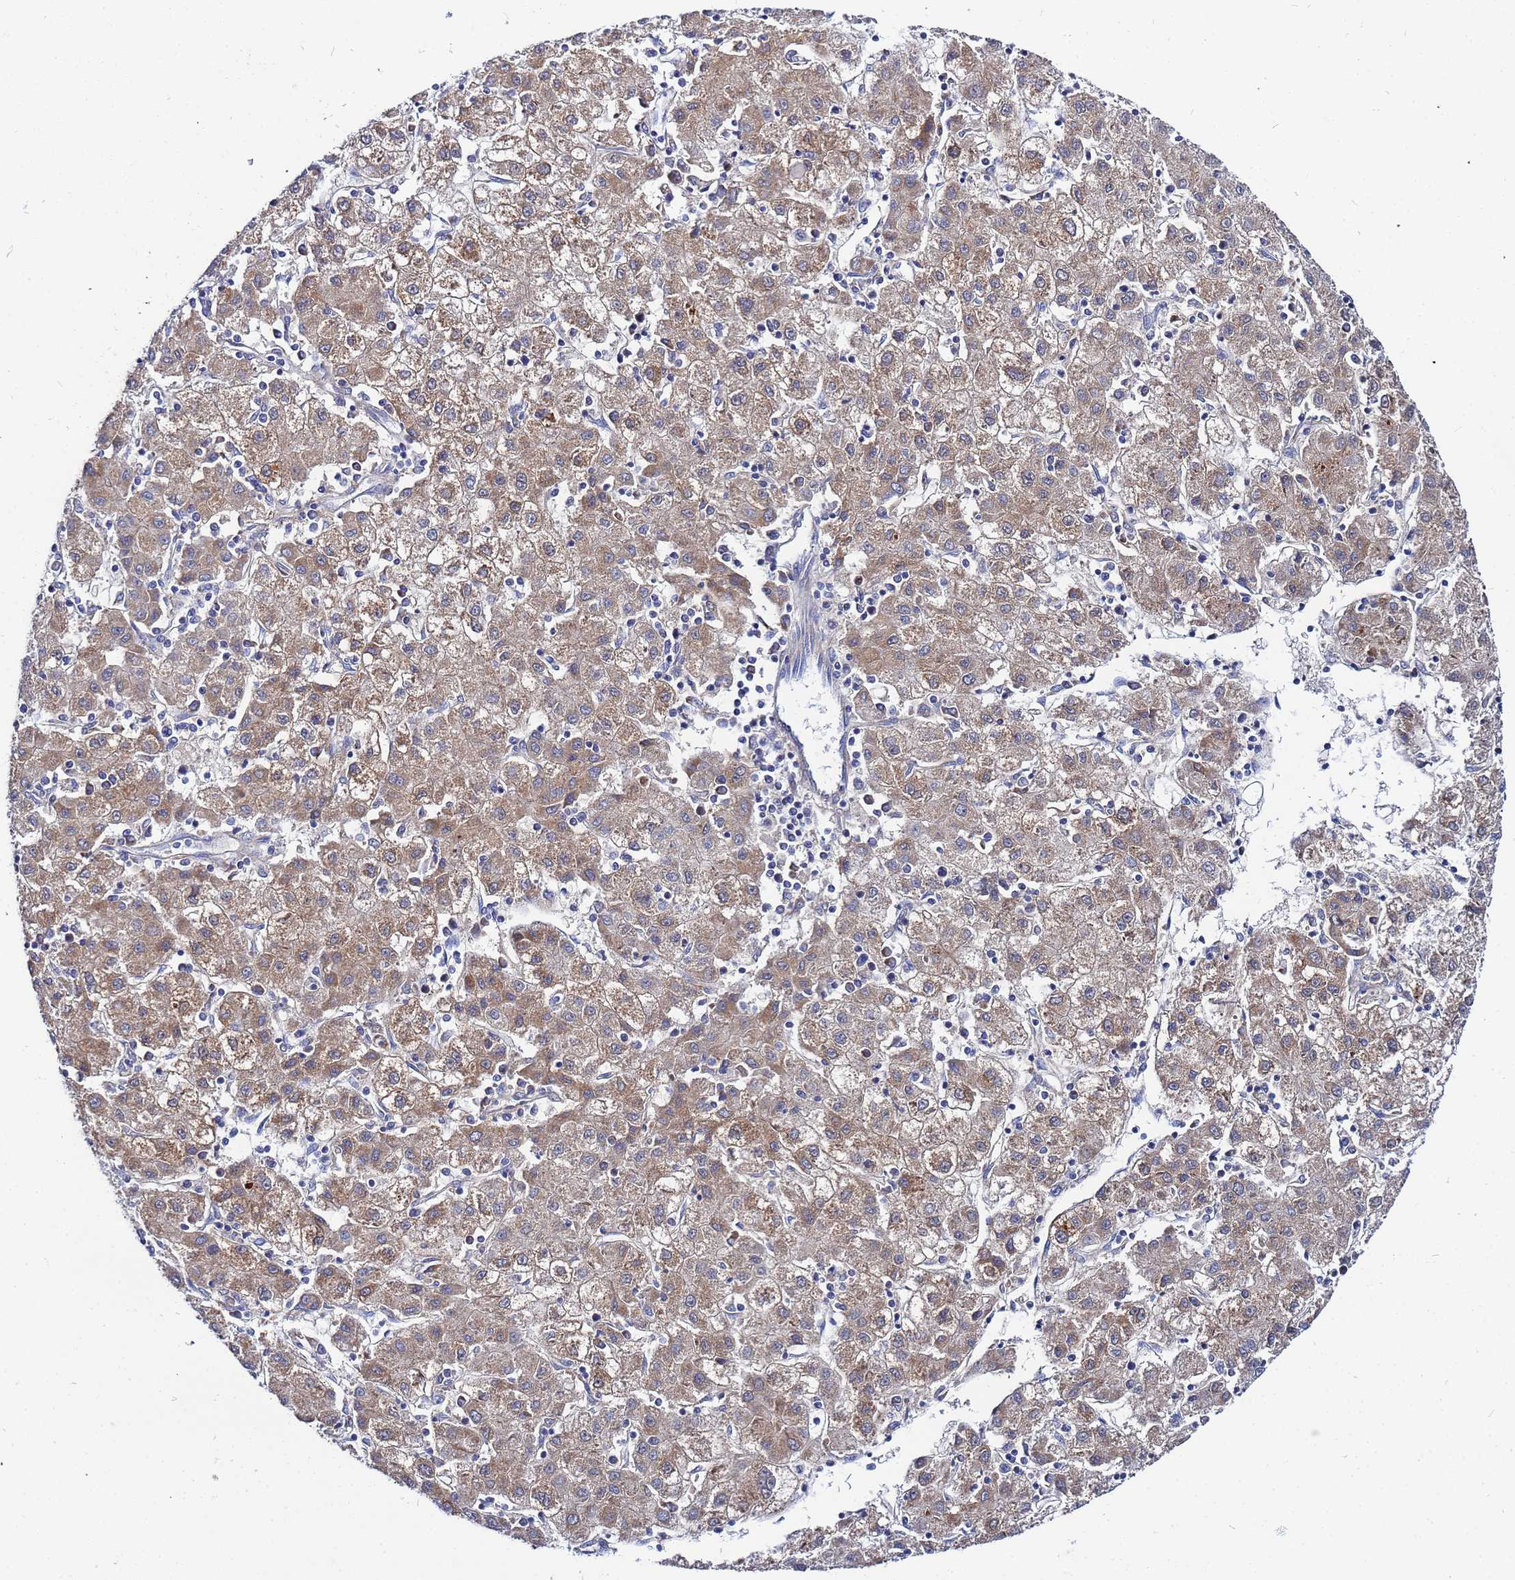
{"staining": {"intensity": "moderate", "quantity": ">75%", "location": "cytoplasmic/membranous"}, "tissue": "liver cancer", "cell_type": "Tumor cells", "image_type": "cancer", "snomed": [{"axis": "morphology", "description": "Carcinoma, Hepatocellular, NOS"}, {"axis": "topography", "description": "Liver"}], "caption": "A photomicrograph of liver cancer (hepatocellular carcinoma) stained for a protein demonstrates moderate cytoplasmic/membranous brown staining in tumor cells. (DAB = brown stain, brightfield microscopy at high magnification).", "gene": "FAHD2A", "patient": {"sex": "male", "age": 72}}